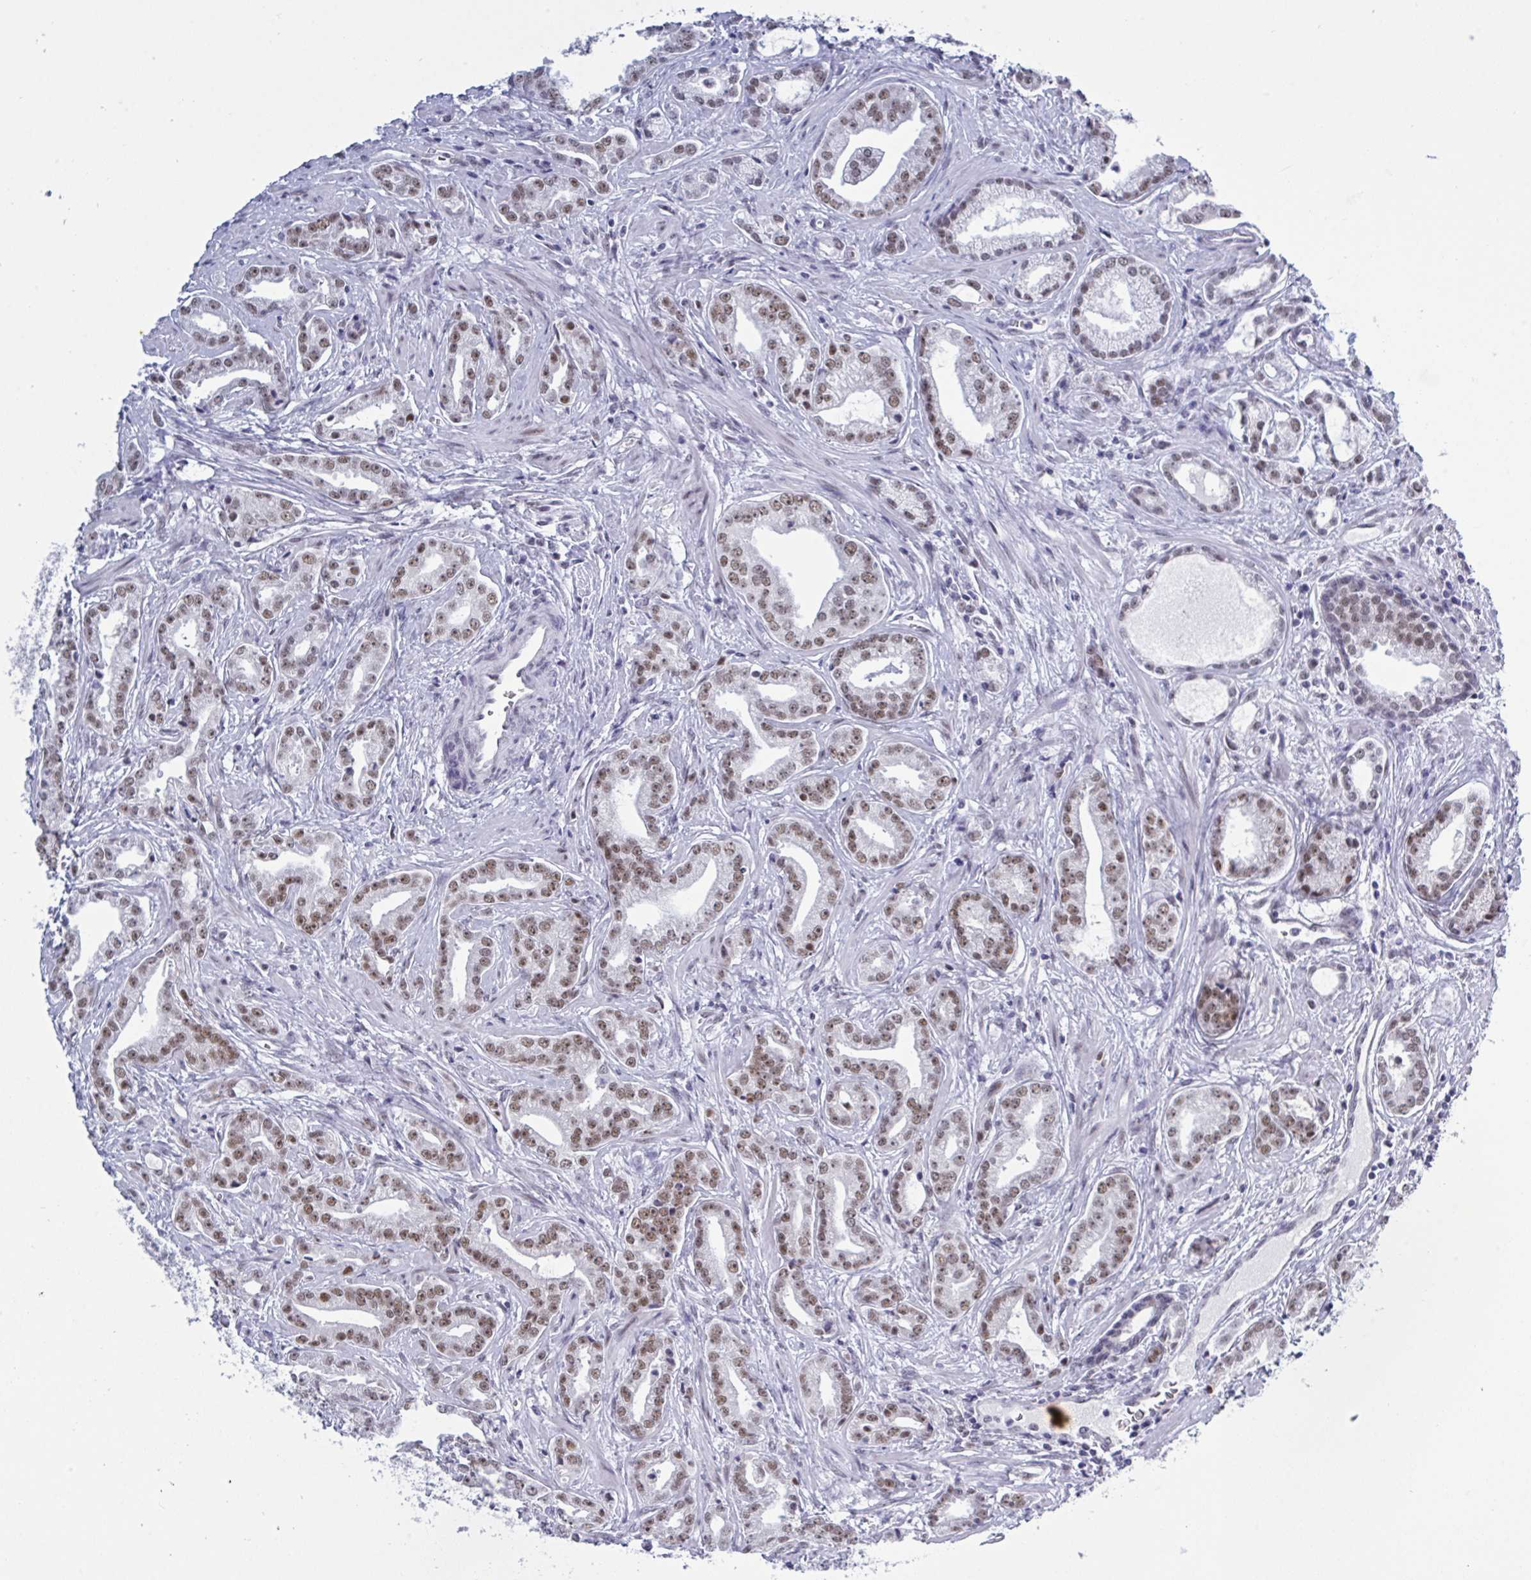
{"staining": {"intensity": "moderate", "quantity": "25%-75%", "location": "nuclear"}, "tissue": "prostate cancer", "cell_type": "Tumor cells", "image_type": "cancer", "snomed": [{"axis": "morphology", "description": "Adenocarcinoma, Medium grade"}, {"axis": "topography", "description": "Prostate"}], "caption": "Immunohistochemistry (DAB) staining of prostate adenocarcinoma (medium-grade) demonstrates moderate nuclear protein positivity in approximately 25%-75% of tumor cells.", "gene": "PPP1R10", "patient": {"sex": "male", "age": 57}}